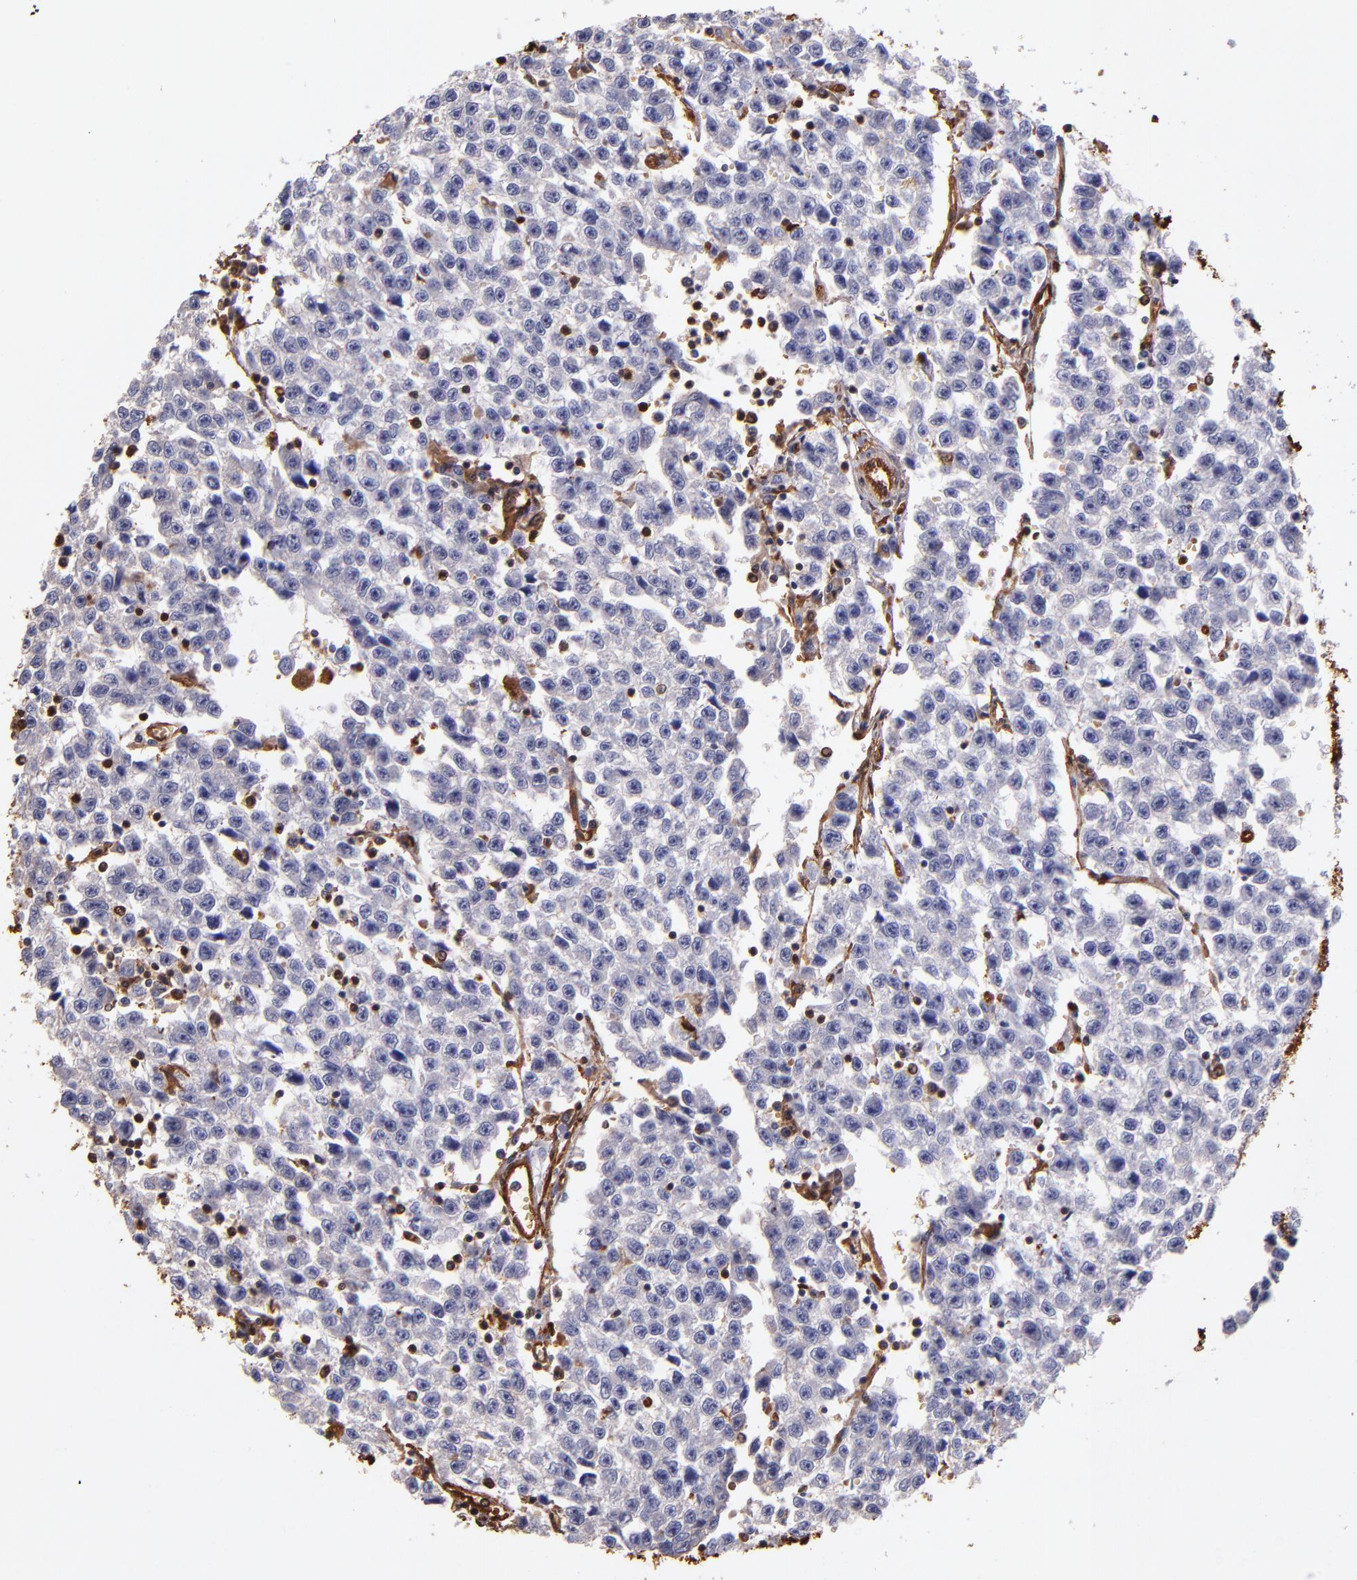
{"staining": {"intensity": "negative", "quantity": "none", "location": "none"}, "tissue": "testis cancer", "cell_type": "Tumor cells", "image_type": "cancer", "snomed": [{"axis": "morphology", "description": "Seminoma, NOS"}, {"axis": "topography", "description": "Testis"}], "caption": "This micrograph is of testis cancer stained with IHC to label a protein in brown with the nuclei are counter-stained blue. There is no expression in tumor cells.", "gene": "S100A6", "patient": {"sex": "male", "age": 35}}